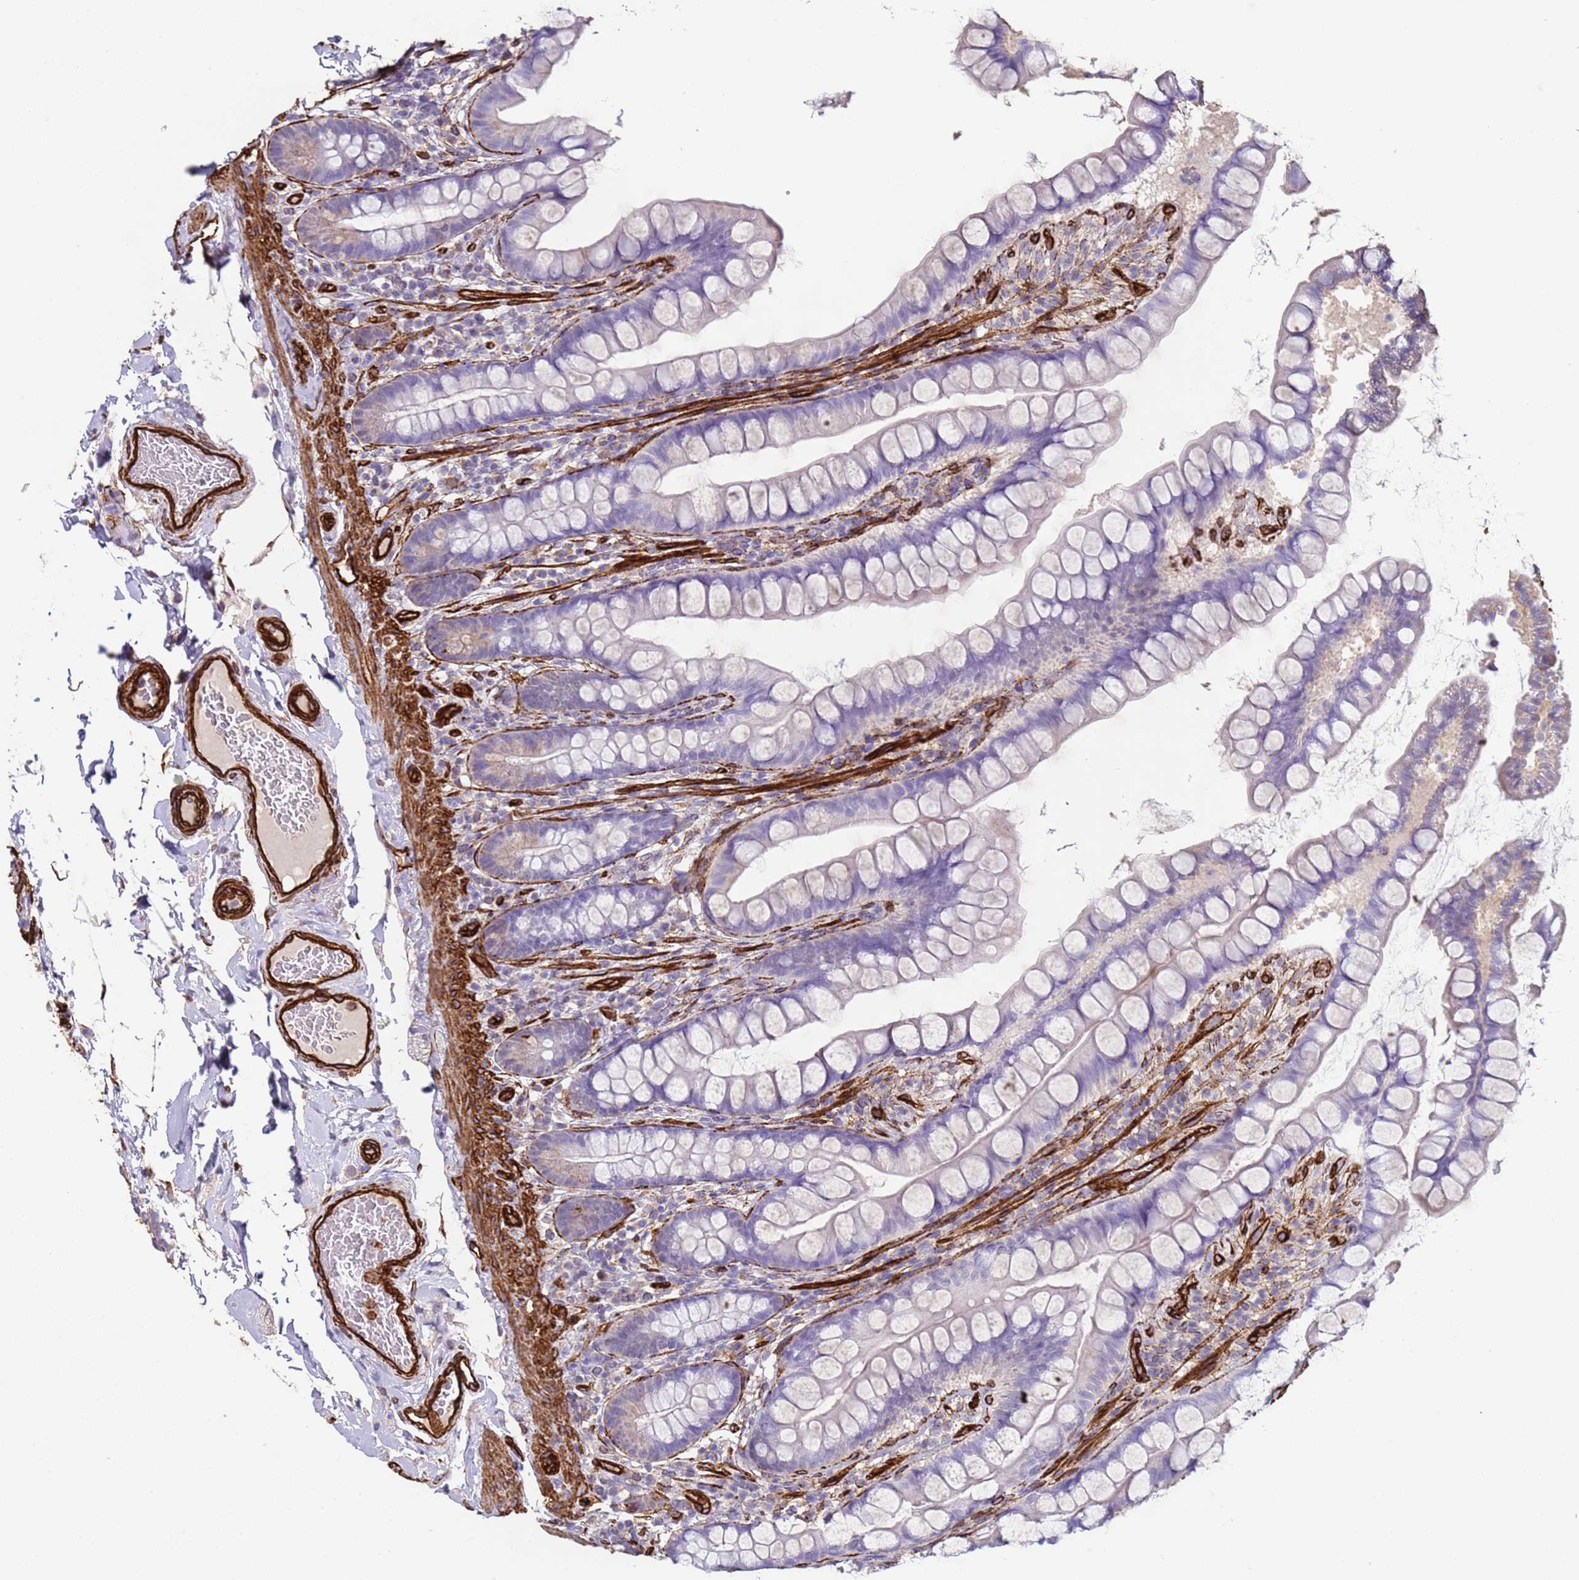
{"staining": {"intensity": "weak", "quantity": "25%-75%", "location": "cytoplasmic/membranous"}, "tissue": "small intestine", "cell_type": "Glandular cells", "image_type": "normal", "snomed": [{"axis": "morphology", "description": "Normal tissue, NOS"}, {"axis": "topography", "description": "Small intestine"}], "caption": "Immunohistochemistry image of normal small intestine: human small intestine stained using IHC displays low levels of weak protein expression localized specifically in the cytoplasmic/membranous of glandular cells, appearing as a cytoplasmic/membranous brown color.", "gene": "GASK1A", "patient": {"sex": "male", "age": 70}}